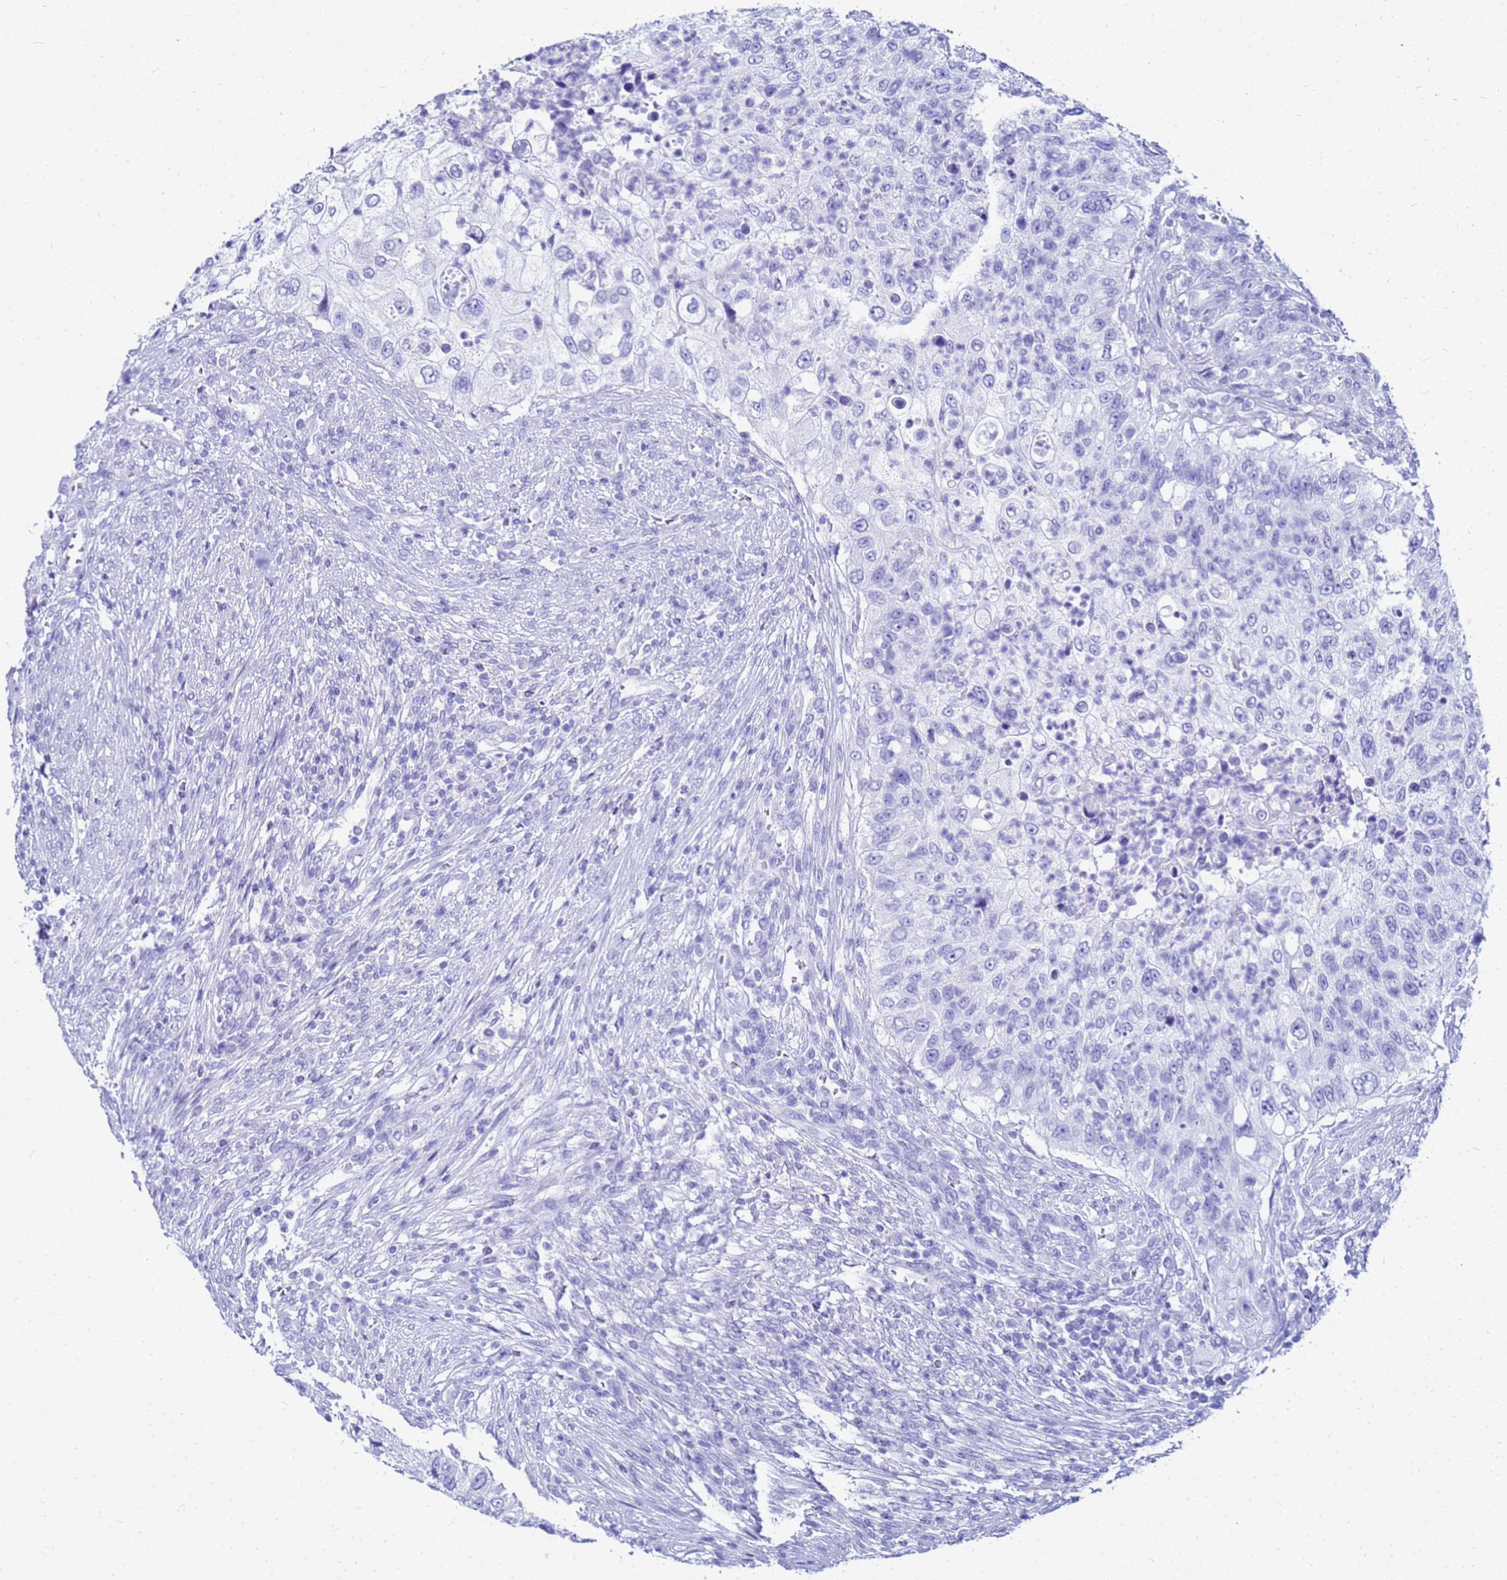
{"staining": {"intensity": "negative", "quantity": "none", "location": "none"}, "tissue": "urothelial cancer", "cell_type": "Tumor cells", "image_type": "cancer", "snomed": [{"axis": "morphology", "description": "Urothelial carcinoma, High grade"}, {"axis": "topography", "description": "Urinary bladder"}], "caption": "Immunohistochemical staining of human high-grade urothelial carcinoma demonstrates no significant staining in tumor cells.", "gene": "CKB", "patient": {"sex": "female", "age": 60}}